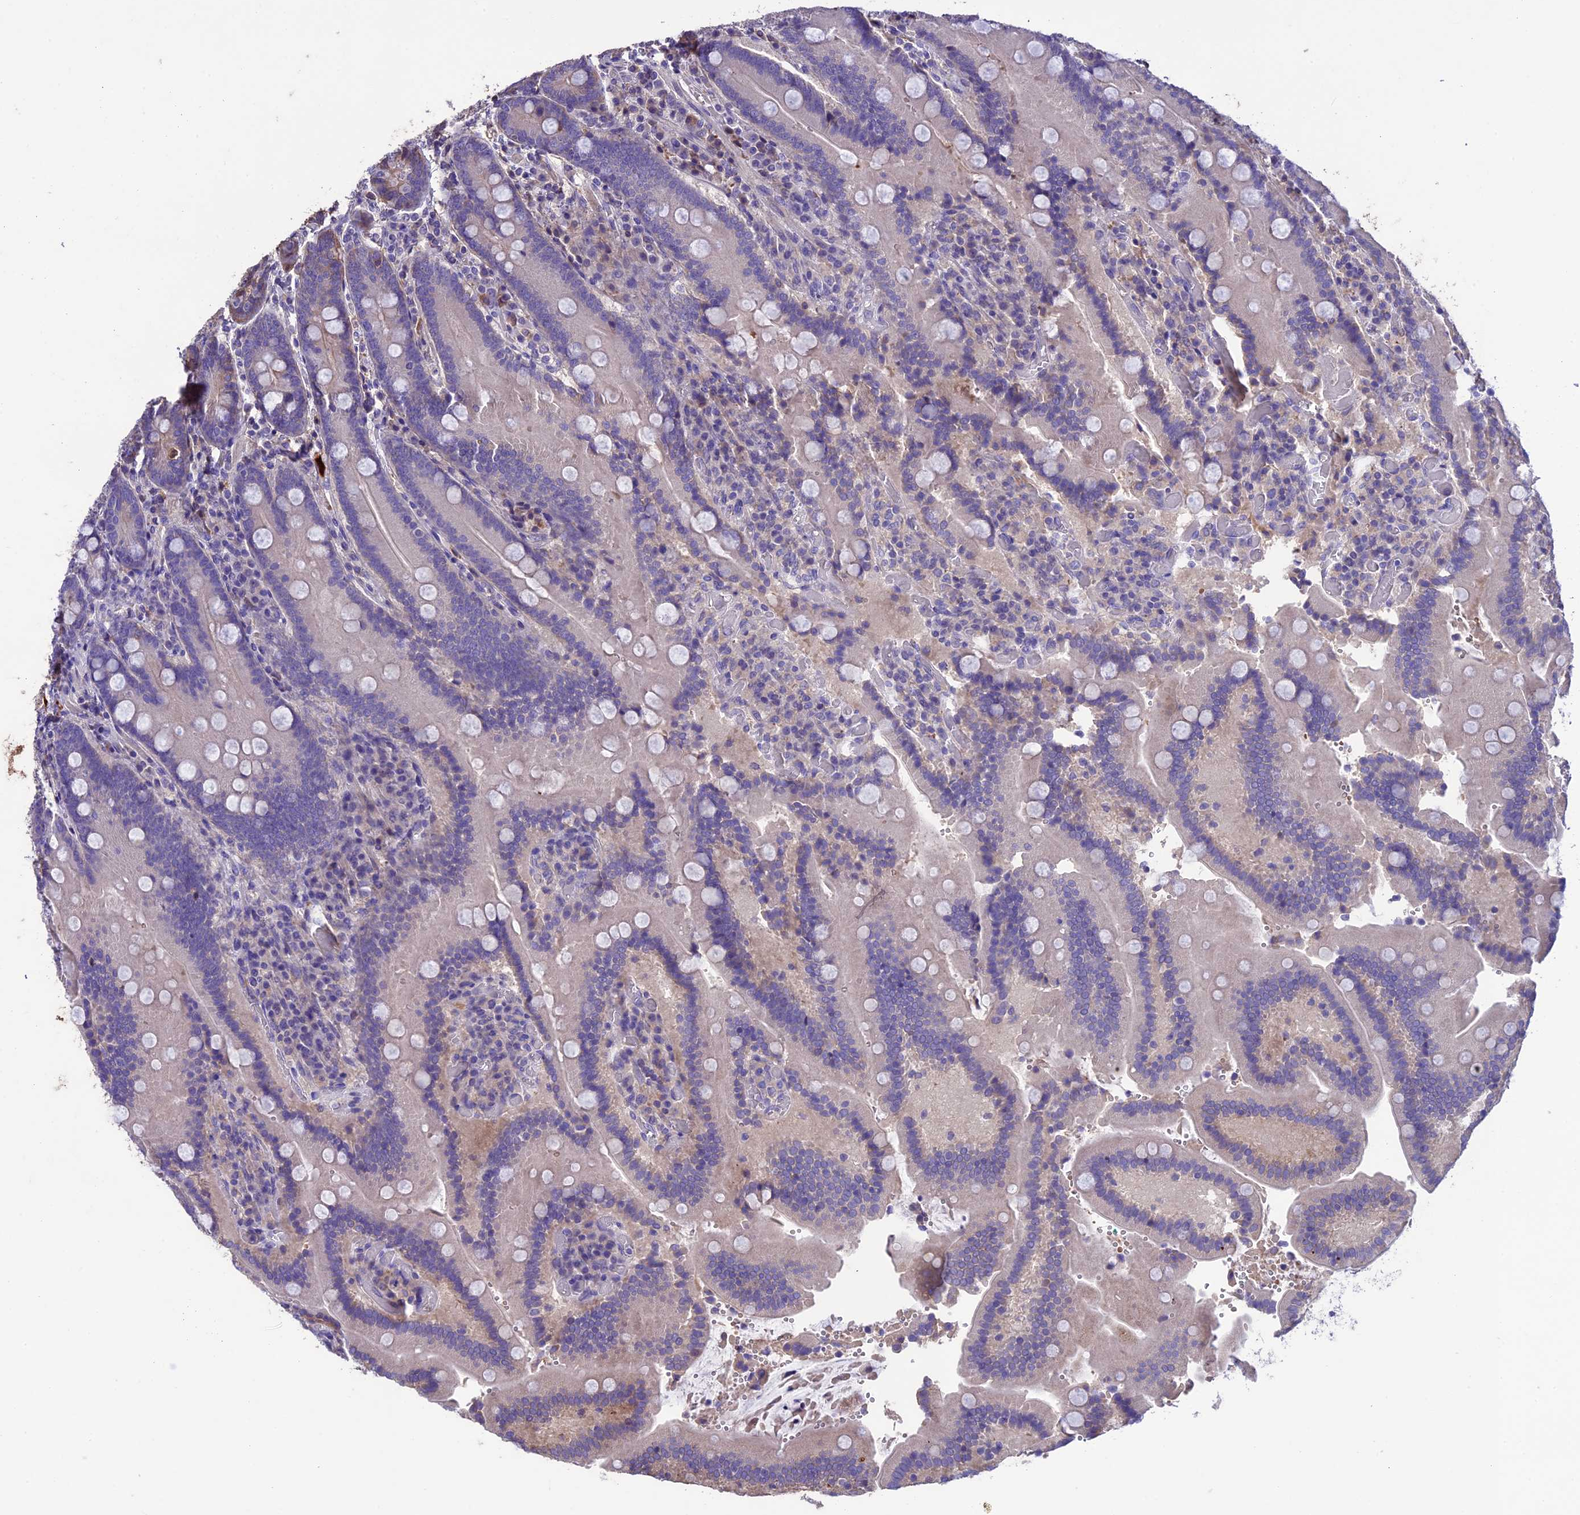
{"staining": {"intensity": "negative", "quantity": "none", "location": "none"}, "tissue": "duodenum", "cell_type": "Glandular cells", "image_type": "normal", "snomed": [{"axis": "morphology", "description": "Normal tissue, NOS"}, {"axis": "topography", "description": "Duodenum"}], "caption": "Glandular cells are negative for brown protein staining in normal duodenum. (Stains: DAB immunohistochemistry (IHC) with hematoxylin counter stain, Microscopy: brightfield microscopy at high magnification).", "gene": "TCP11L2", "patient": {"sex": "female", "age": 62}}